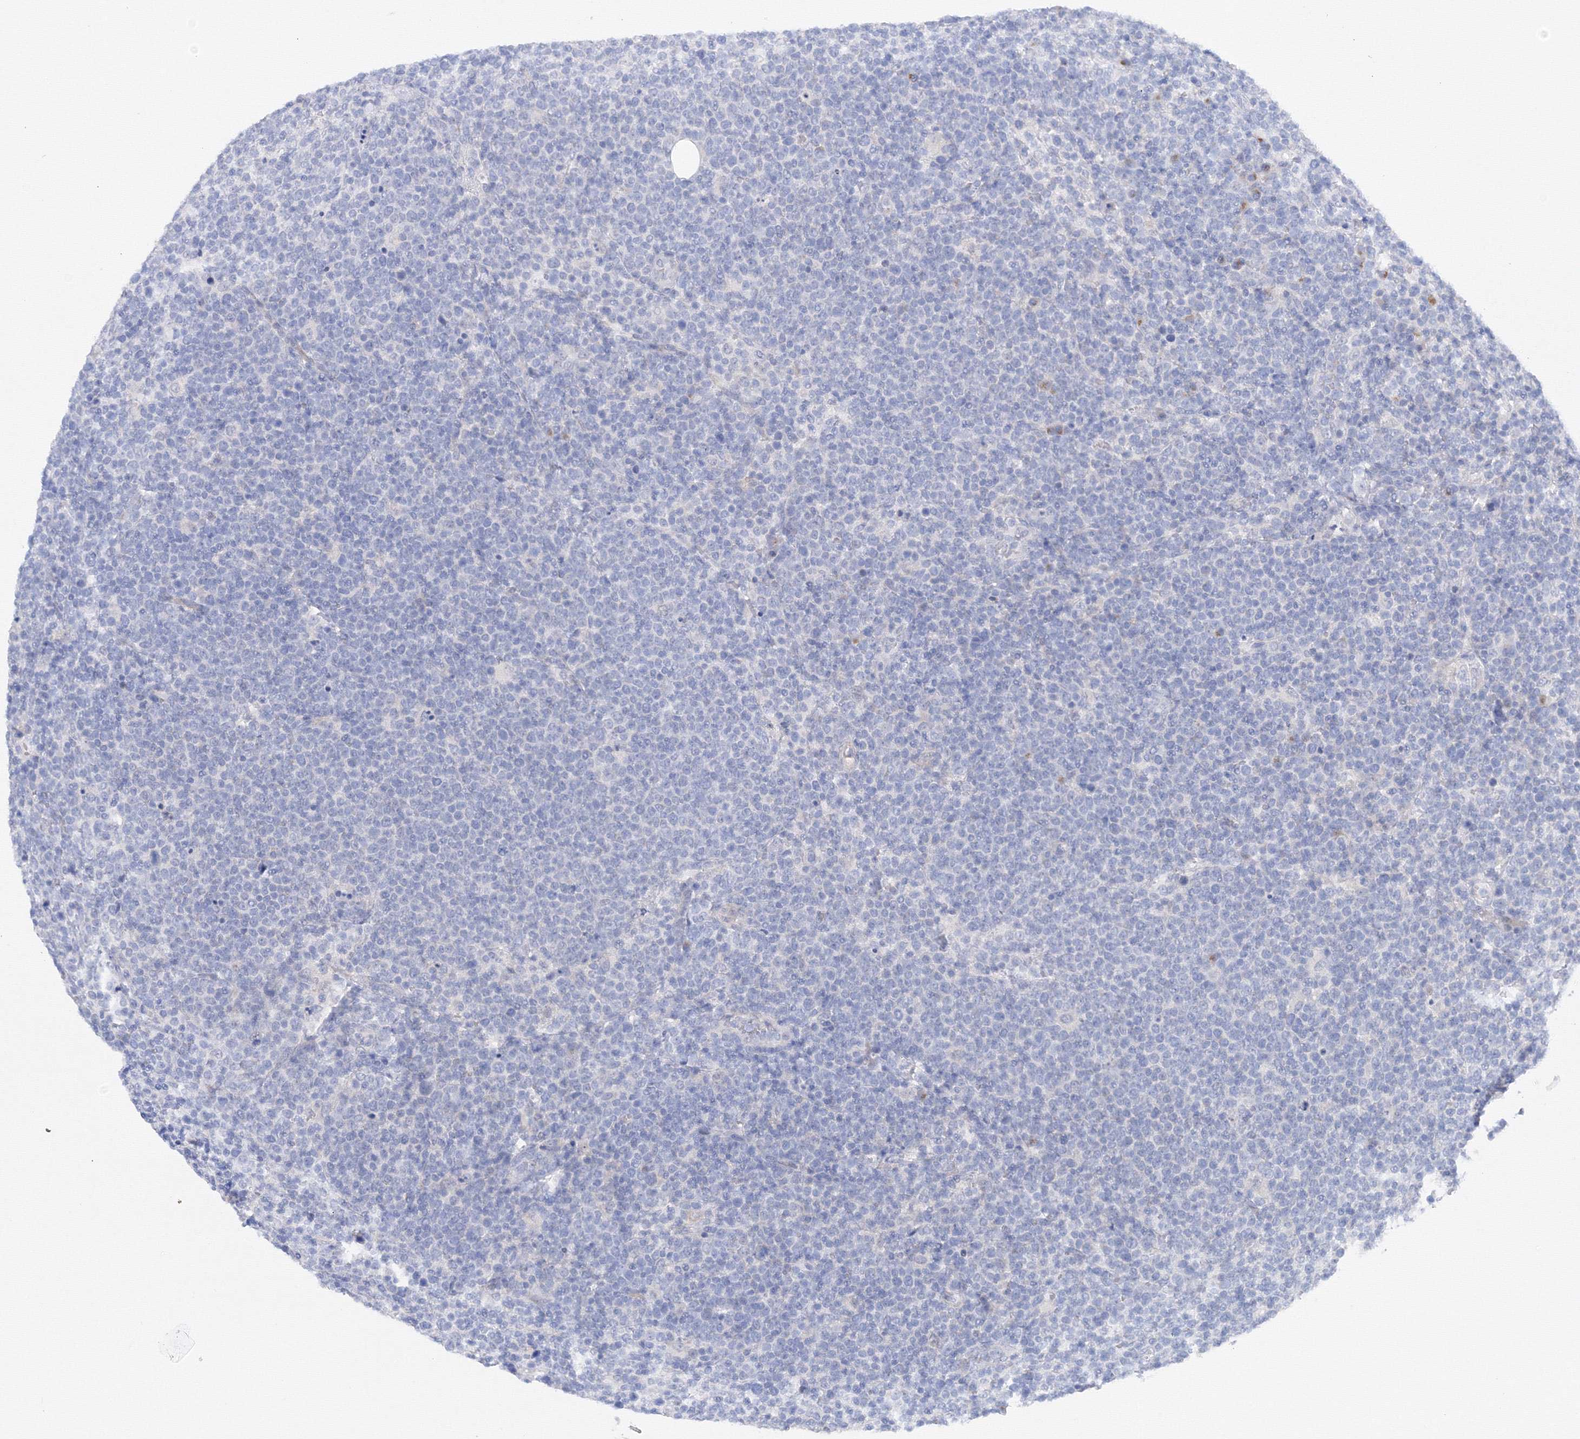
{"staining": {"intensity": "negative", "quantity": "none", "location": "none"}, "tissue": "lymphoma", "cell_type": "Tumor cells", "image_type": "cancer", "snomed": [{"axis": "morphology", "description": "Malignant lymphoma, non-Hodgkin's type, High grade"}, {"axis": "topography", "description": "Lymph node"}], "caption": "Image shows no protein expression in tumor cells of high-grade malignant lymphoma, non-Hodgkin's type tissue. (Stains: DAB IHC with hematoxylin counter stain, Microscopy: brightfield microscopy at high magnification).", "gene": "TAMM41", "patient": {"sex": "male", "age": 61}}